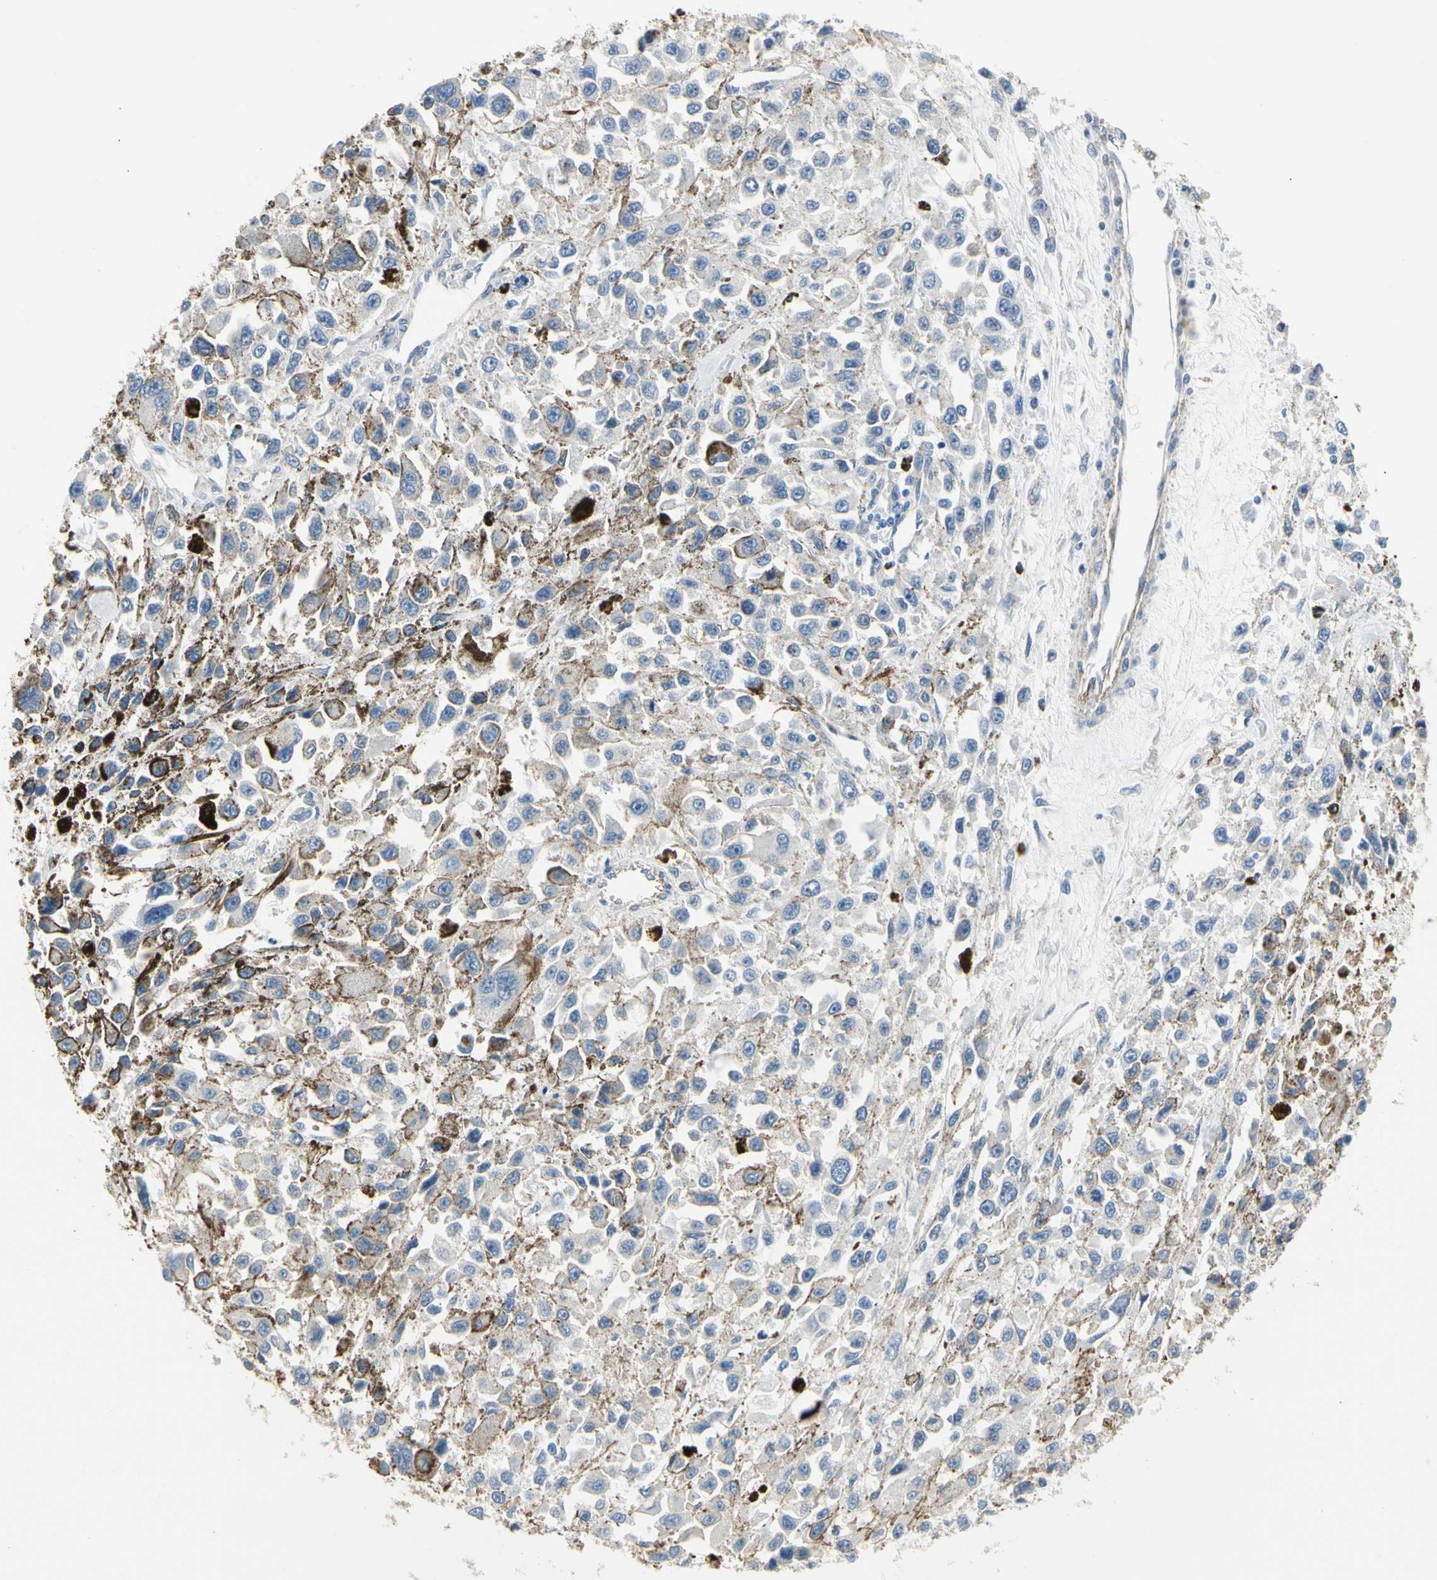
{"staining": {"intensity": "negative", "quantity": "none", "location": "none"}, "tissue": "melanoma", "cell_type": "Tumor cells", "image_type": "cancer", "snomed": [{"axis": "morphology", "description": "Malignant melanoma, Metastatic site"}, {"axis": "topography", "description": "Lymph node"}], "caption": "This is an immunohistochemistry histopathology image of human malignant melanoma (metastatic site). There is no expression in tumor cells.", "gene": "LGR6", "patient": {"sex": "male", "age": 59}}